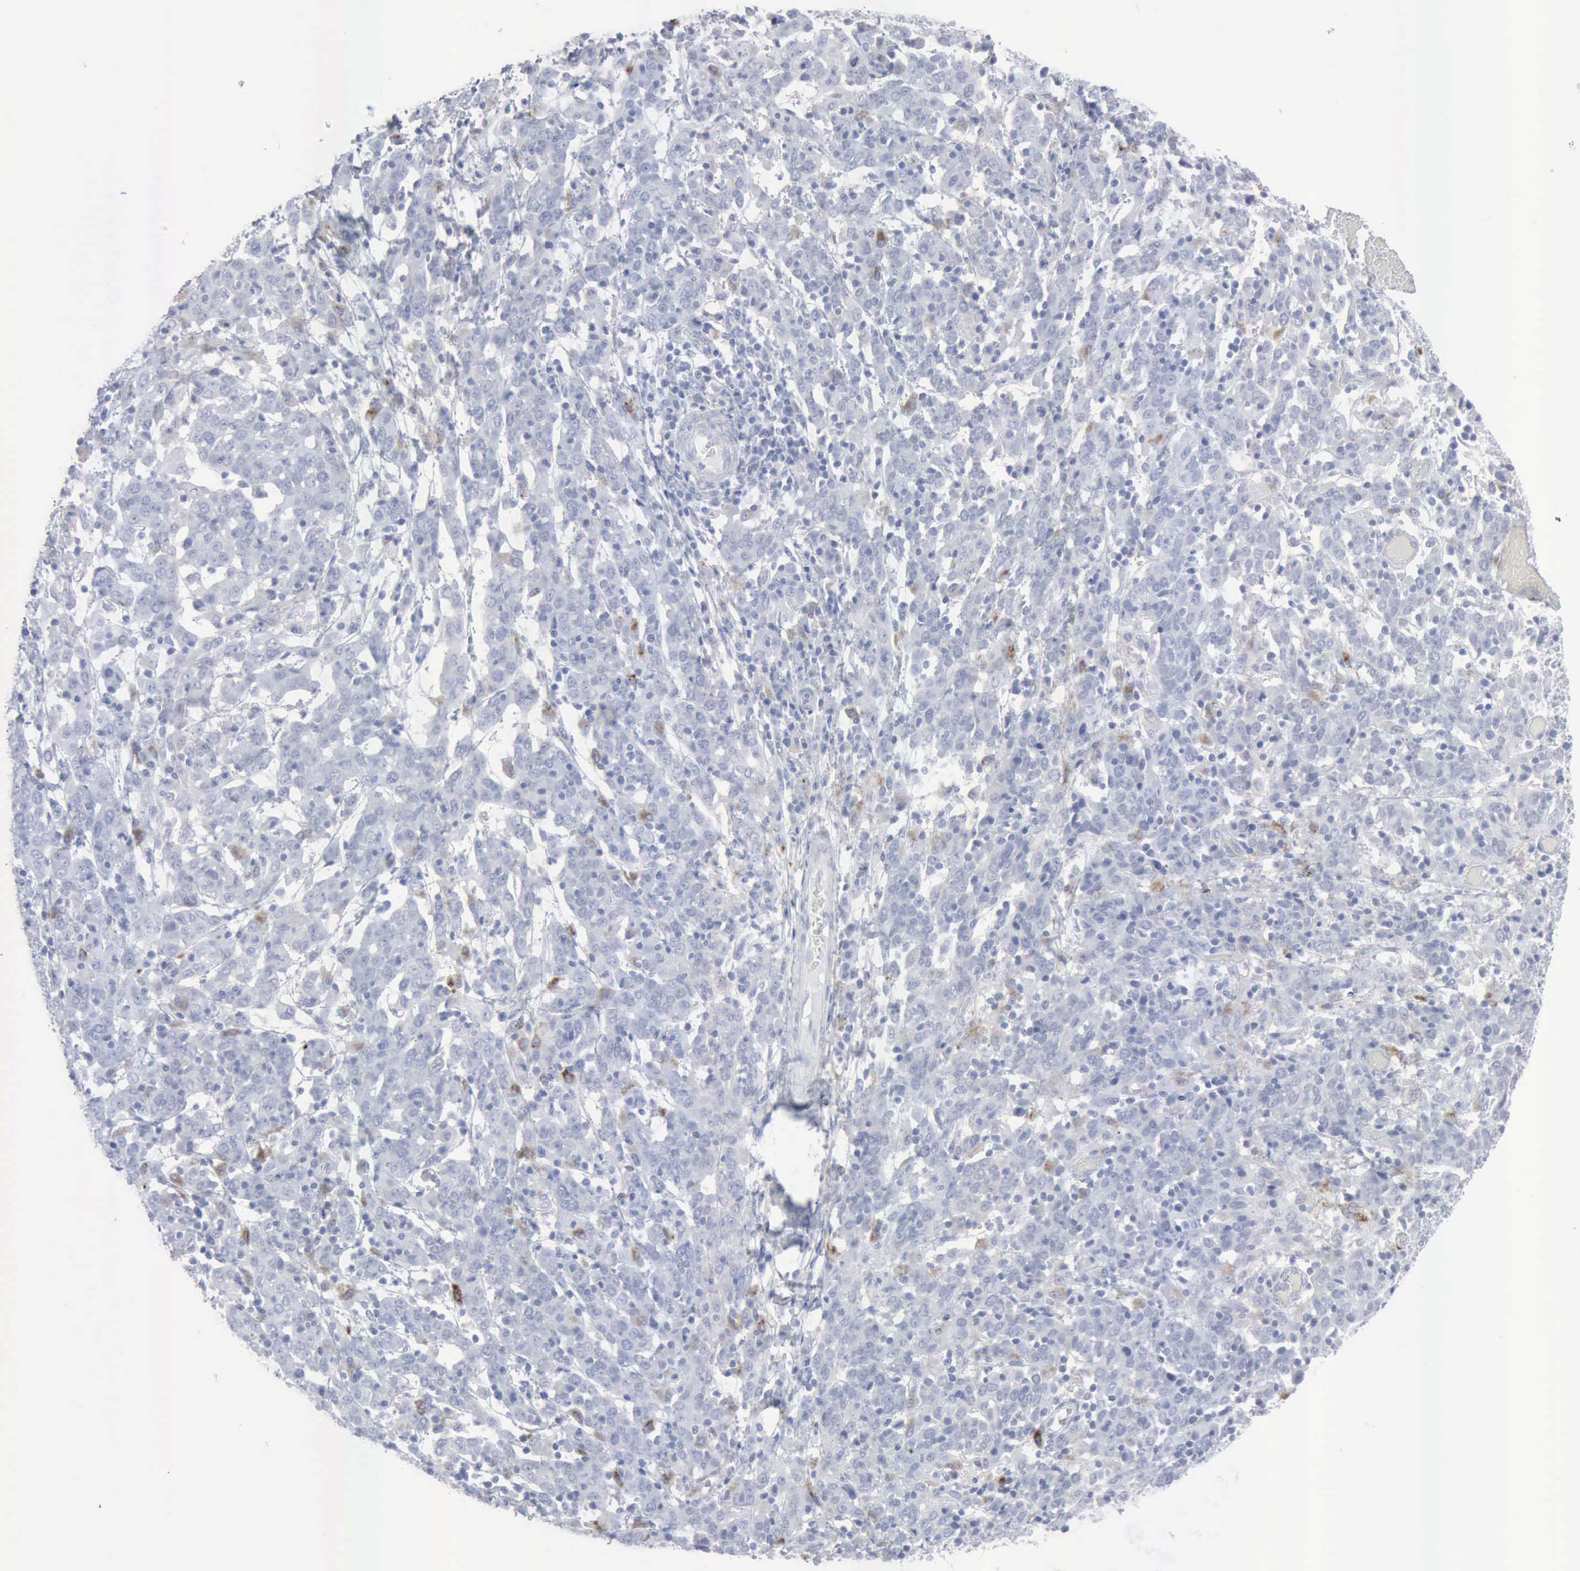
{"staining": {"intensity": "weak", "quantity": "<25%", "location": "cytoplasmic/membranous"}, "tissue": "cervical cancer", "cell_type": "Tumor cells", "image_type": "cancer", "snomed": [{"axis": "morphology", "description": "Normal tissue, NOS"}, {"axis": "morphology", "description": "Squamous cell carcinoma, NOS"}, {"axis": "topography", "description": "Cervix"}], "caption": "Immunohistochemical staining of human cervical squamous cell carcinoma demonstrates no significant staining in tumor cells.", "gene": "GLA", "patient": {"sex": "female", "age": 67}}